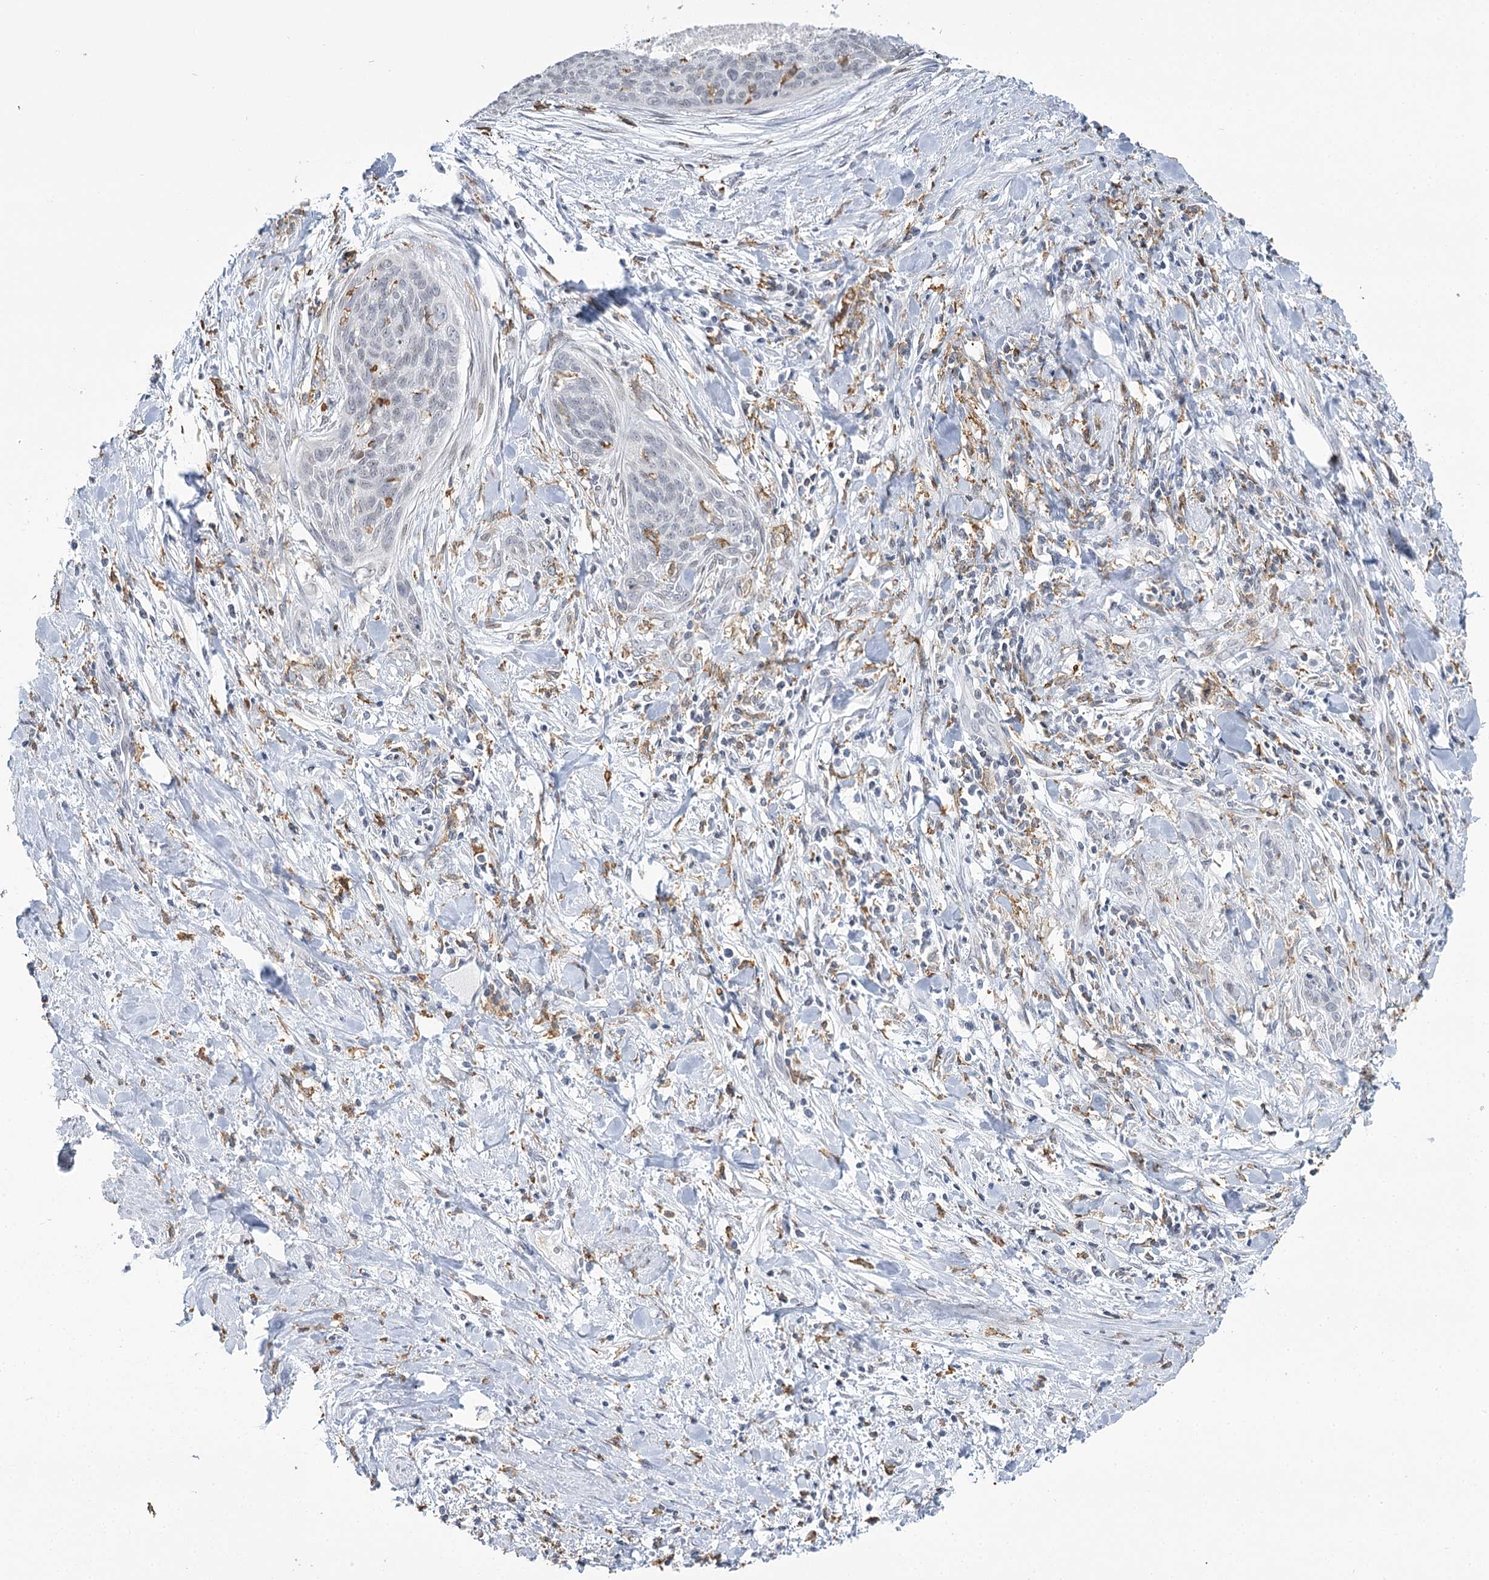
{"staining": {"intensity": "negative", "quantity": "none", "location": "none"}, "tissue": "cervical cancer", "cell_type": "Tumor cells", "image_type": "cancer", "snomed": [{"axis": "morphology", "description": "Squamous cell carcinoma, NOS"}, {"axis": "topography", "description": "Cervix"}], "caption": "Protein analysis of cervical cancer (squamous cell carcinoma) displays no significant positivity in tumor cells.", "gene": "C11orf1", "patient": {"sex": "female", "age": 55}}